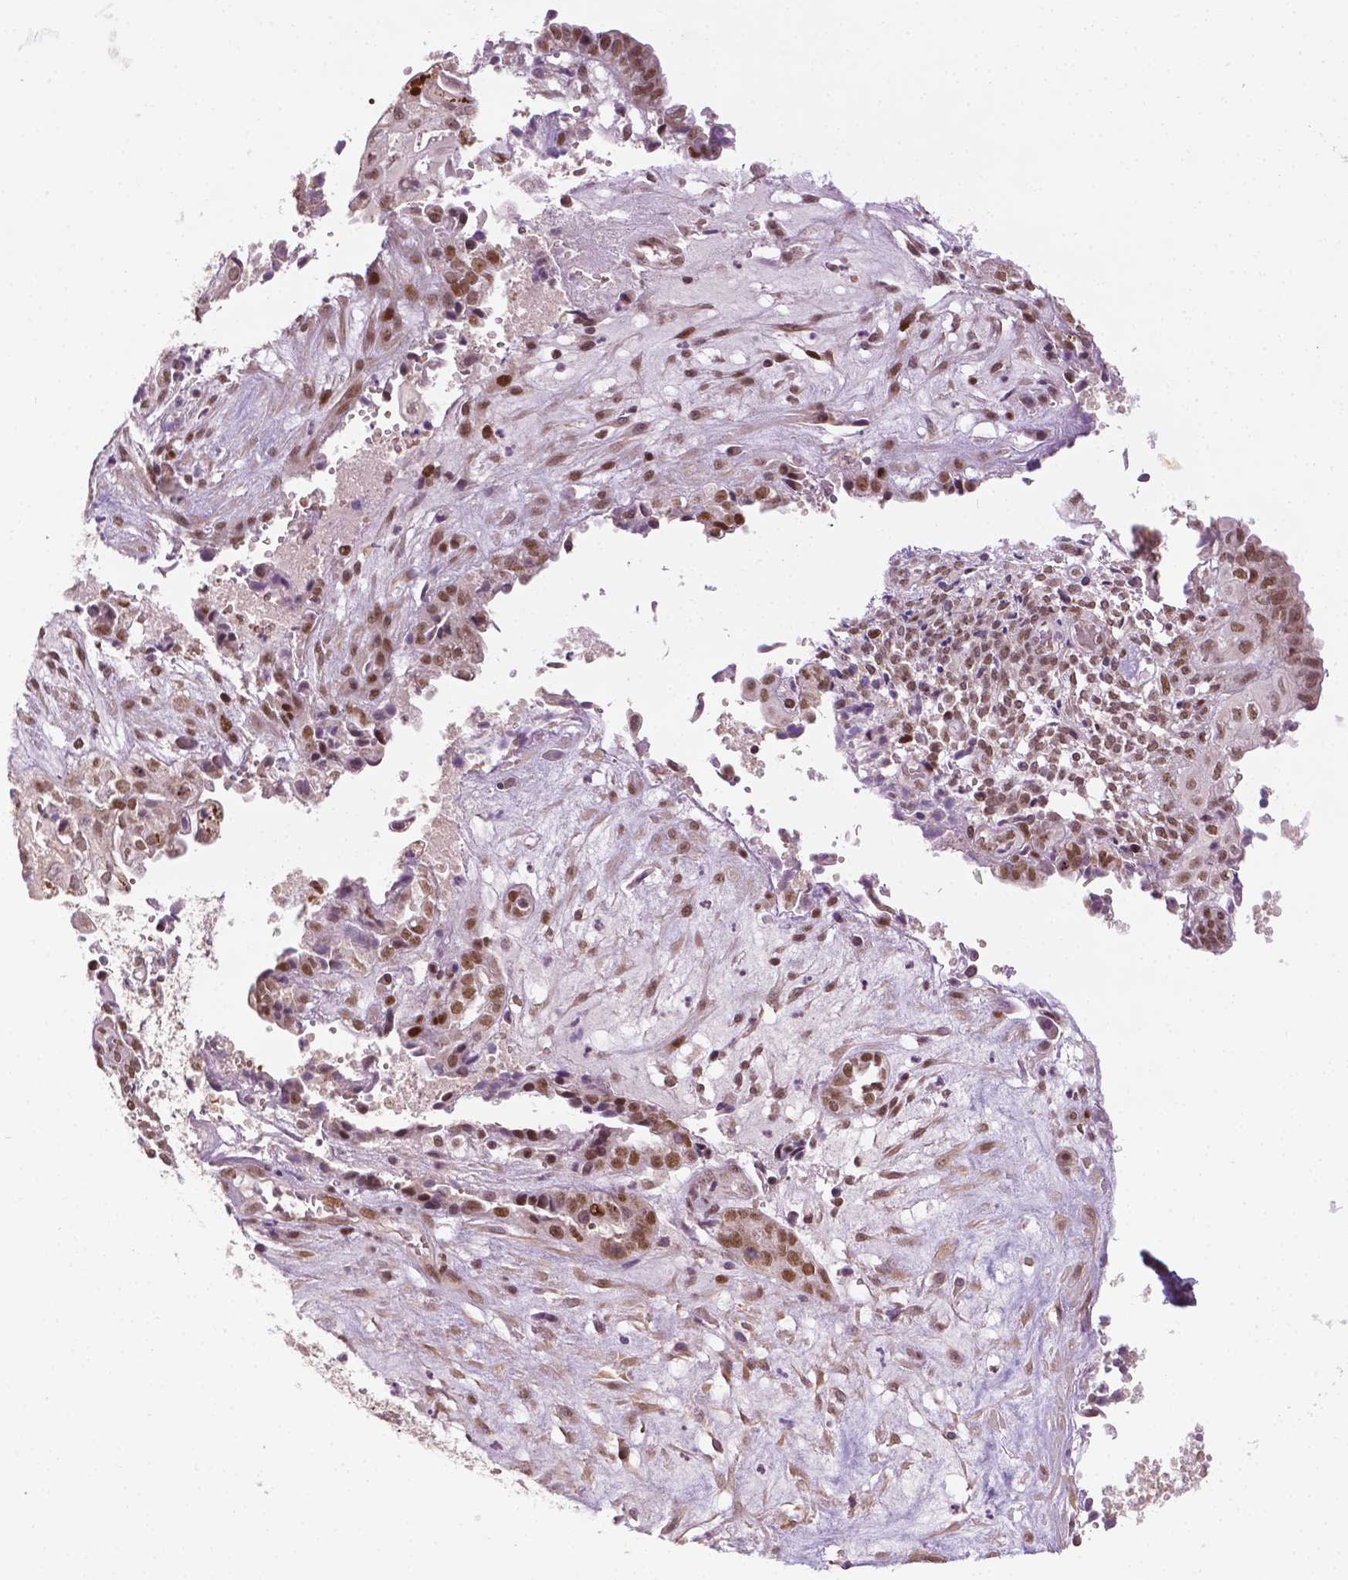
{"staining": {"intensity": "moderate", "quantity": ">75%", "location": "nuclear"}, "tissue": "ovarian cancer", "cell_type": "Tumor cells", "image_type": "cancer", "snomed": [{"axis": "morphology", "description": "Carcinoma, endometroid"}, {"axis": "topography", "description": "Ovary"}], "caption": "Endometroid carcinoma (ovarian) tissue shows moderate nuclear staining in about >75% of tumor cells (DAB = brown stain, brightfield microscopy at high magnification).", "gene": "ZNF41", "patient": {"sex": "female", "age": 64}}